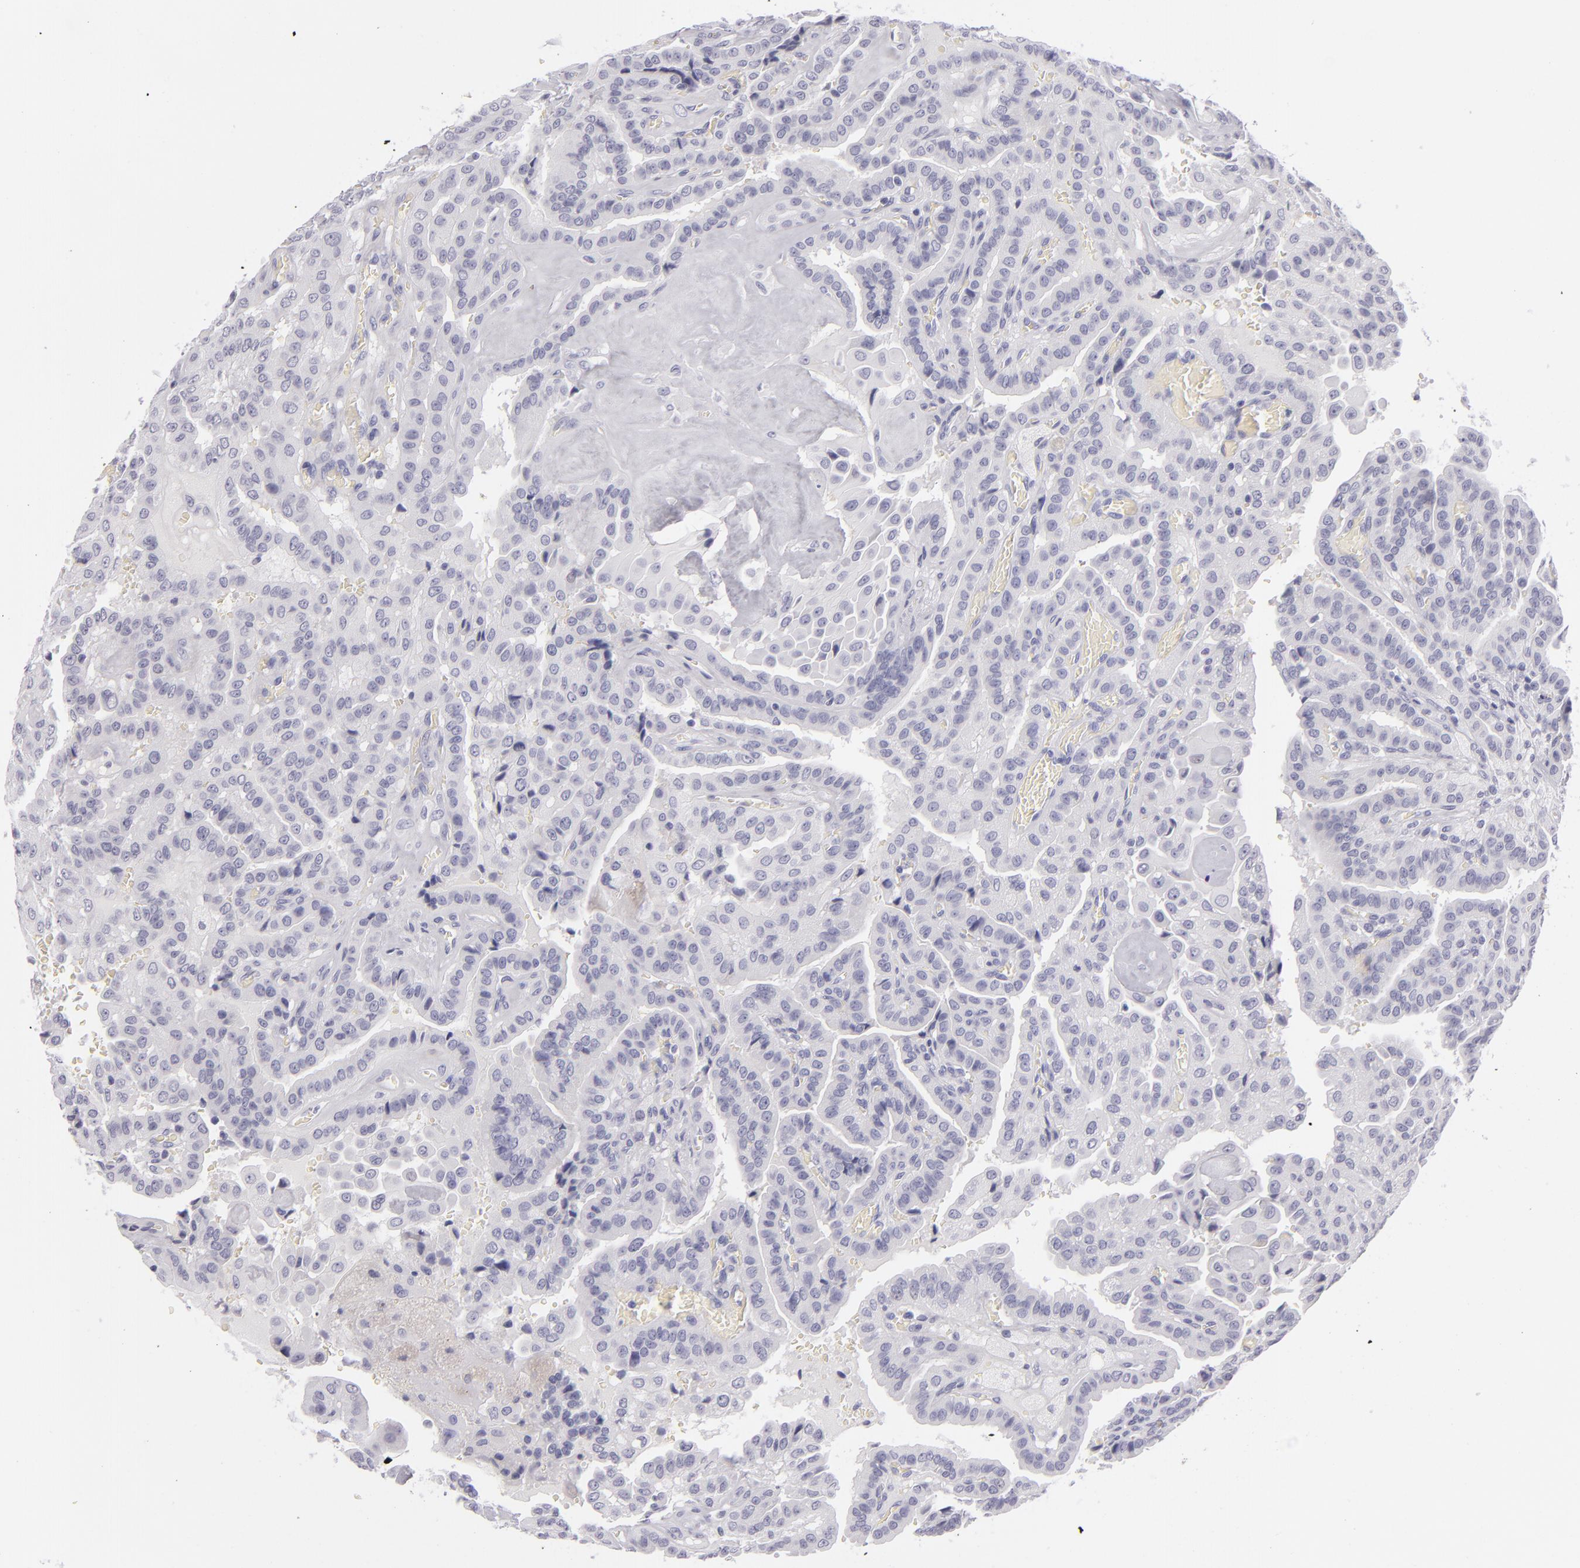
{"staining": {"intensity": "negative", "quantity": "none", "location": "none"}, "tissue": "thyroid cancer", "cell_type": "Tumor cells", "image_type": "cancer", "snomed": [{"axis": "morphology", "description": "Papillary adenocarcinoma, NOS"}, {"axis": "topography", "description": "Thyroid gland"}], "caption": "This is an IHC photomicrograph of papillary adenocarcinoma (thyroid). There is no positivity in tumor cells.", "gene": "VIL1", "patient": {"sex": "male", "age": 87}}